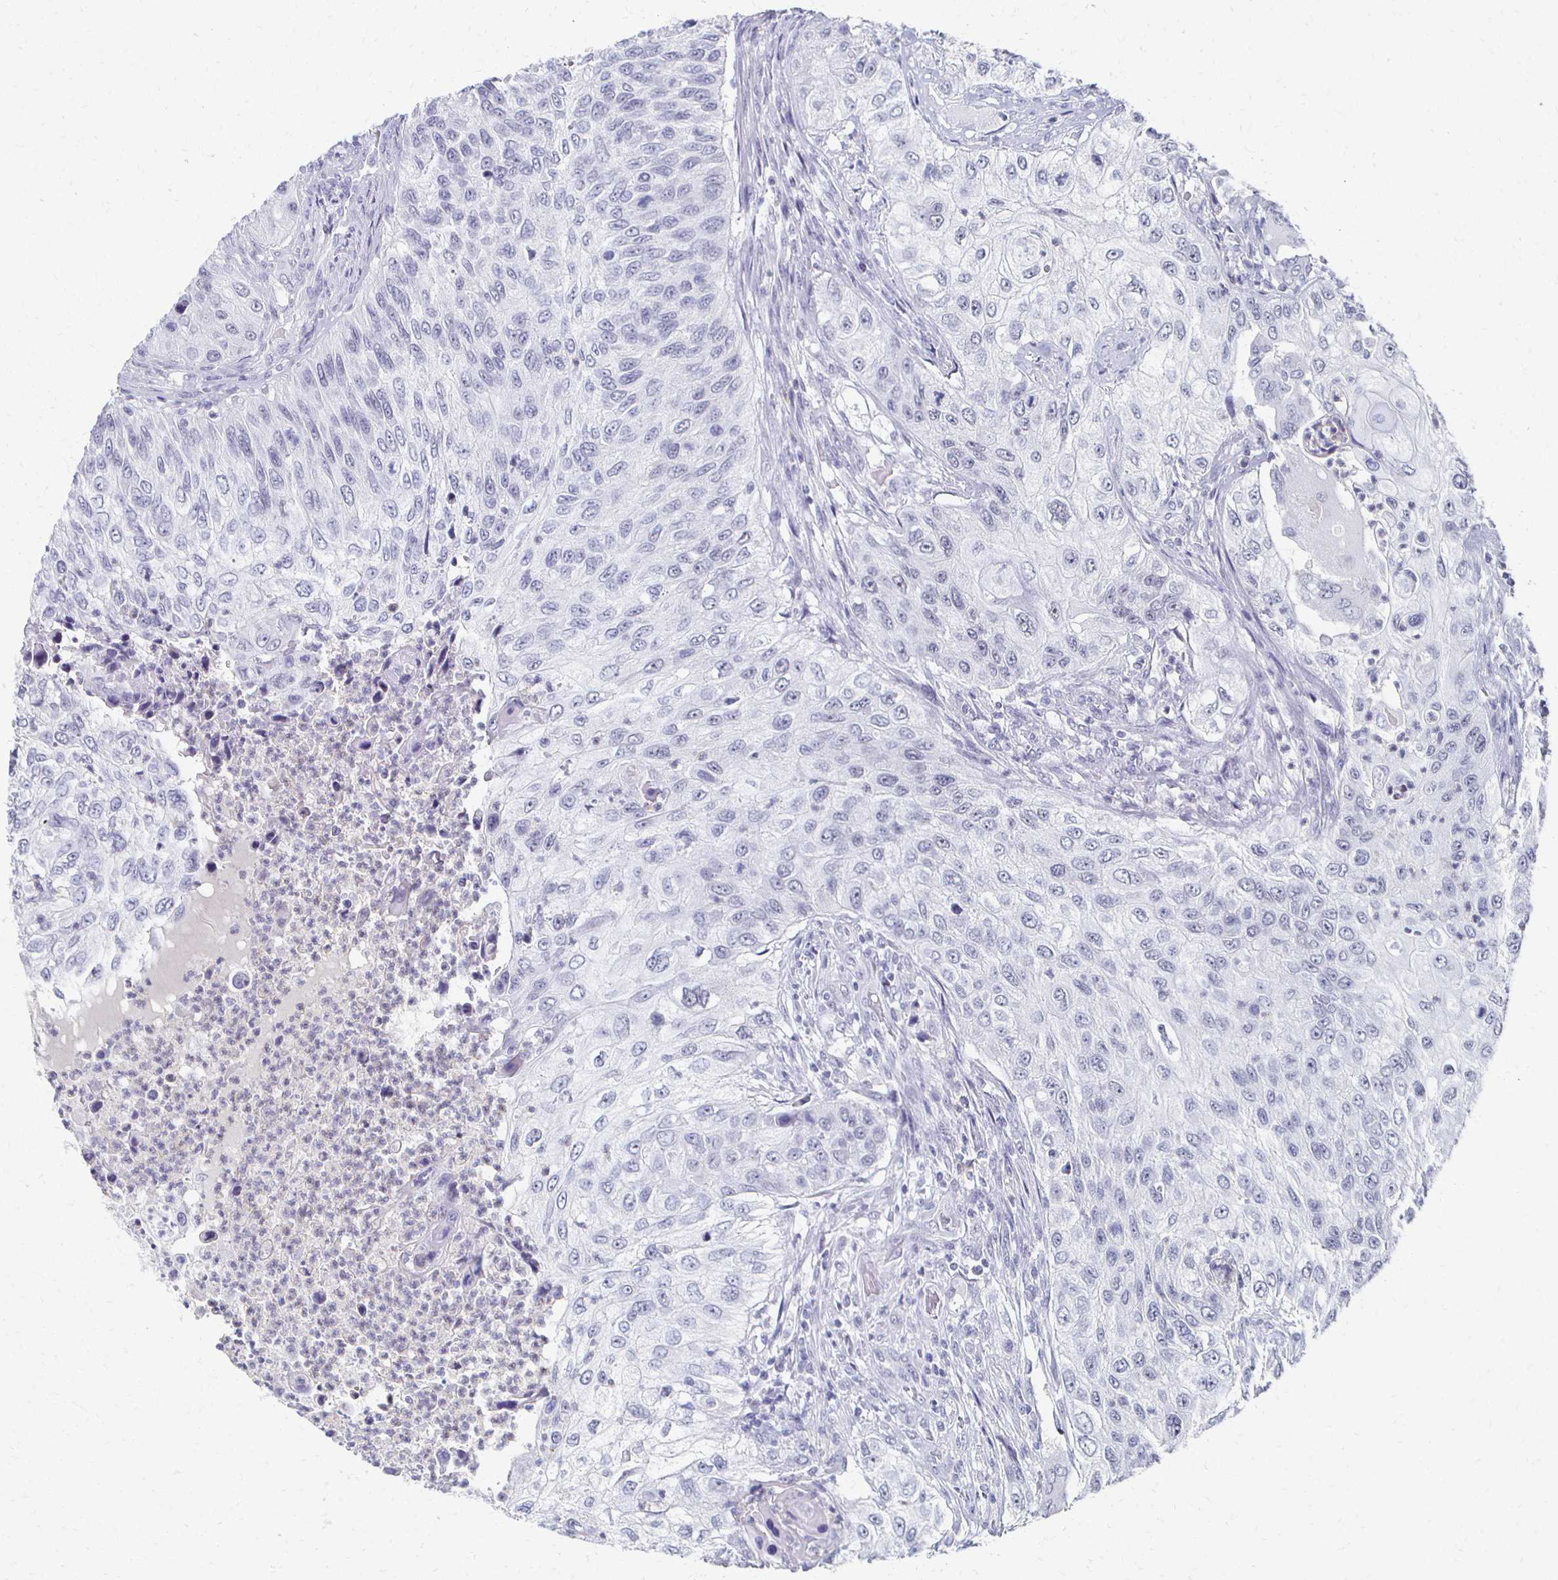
{"staining": {"intensity": "negative", "quantity": "none", "location": "none"}, "tissue": "urothelial cancer", "cell_type": "Tumor cells", "image_type": "cancer", "snomed": [{"axis": "morphology", "description": "Urothelial carcinoma, High grade"}, {"axis": "topography", "description": "Urinary bladder"}], "caption": "Human urothelial carcinoma (high-grade) stained for a protein using immunohistochemistry reveals no staining in tumor cells.", "gene": "CXCR2", "patient": {"sex": "female", "age": 60}}